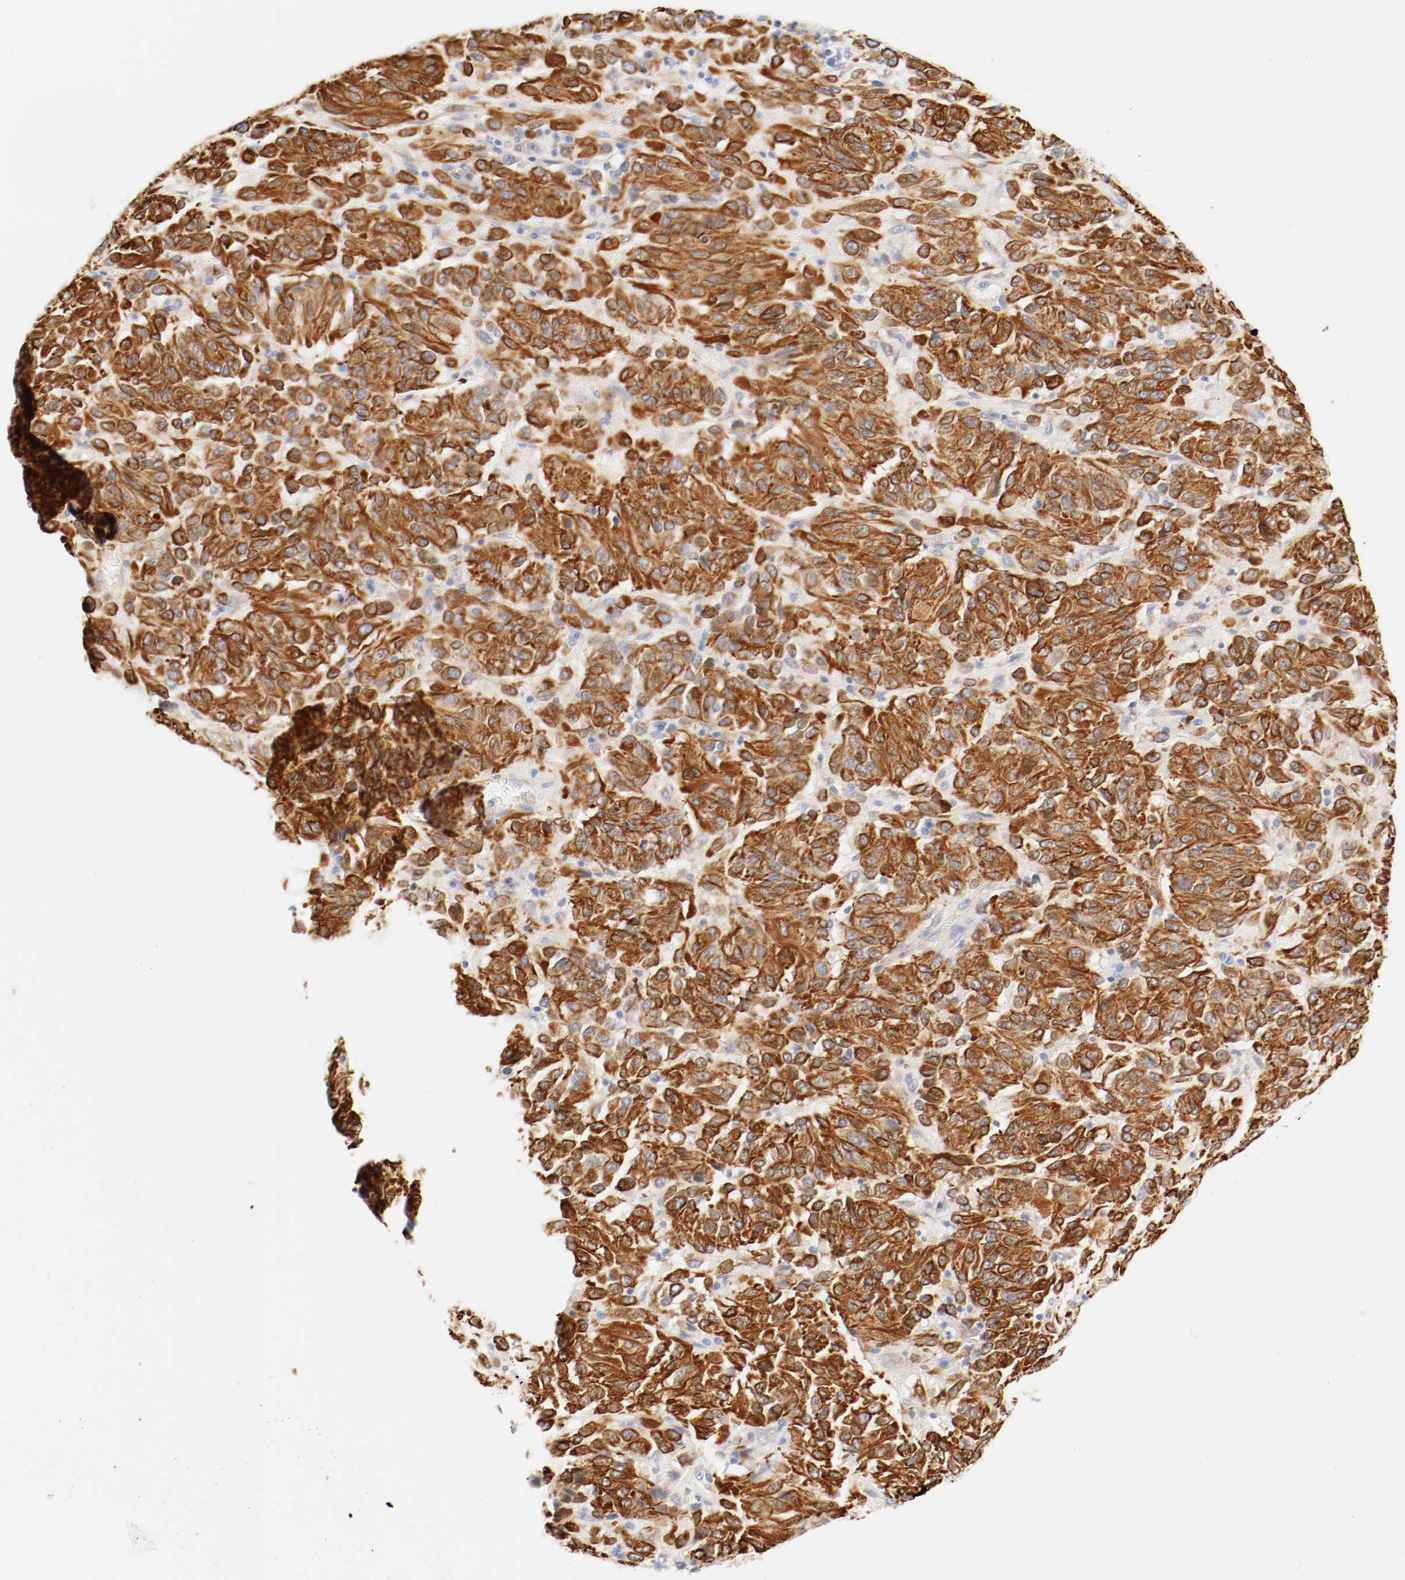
{"staining": {"intensity": "strong", "quantity": ">75%", "location": "cytoplasmic/membranous"}, "tissue": "melanoma", "cell_type": "Tumor cells", "image_type": "cancer", "snomed": [{"axis": "morphology", "description": "Malignant melanoma, Metastatic site"}, {"axis": "topography", "description": "Lung"}], "caption": "Tumor cells display high levels of strong cytoplasmic/membranous staining in approximately >75% of cells in human melanoma.", "gene": "GIT1", "patient": {"sex": "male", "age": 64}}